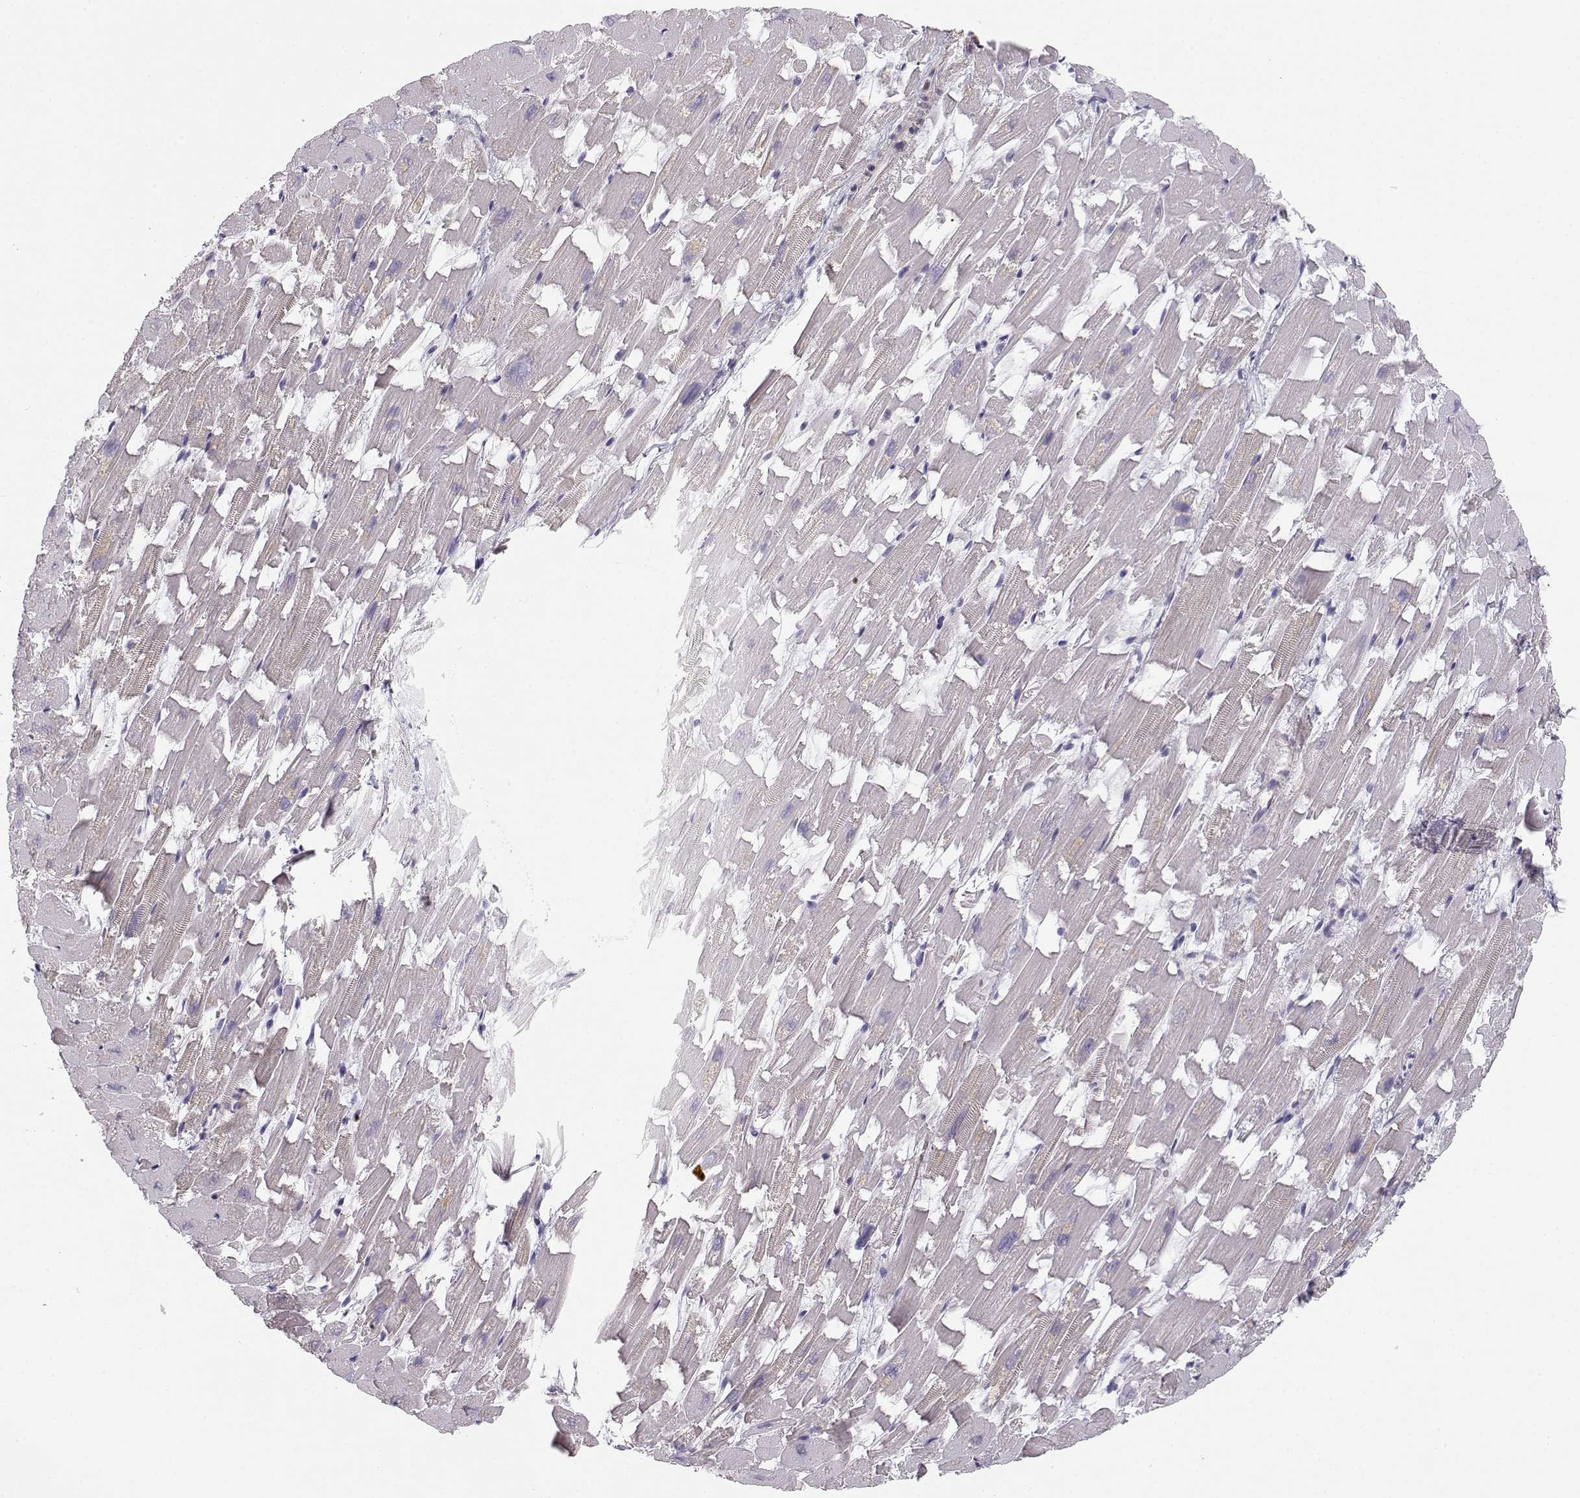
{"staining": {"intensity": "negative", "quantity": "none", "location": "none"}, "tissue": "heart muscle", "cell_type": "Cardiomyocytes", "image_type": "normal", "snomed": [{"axis": "morphology", "description": "Normal tissue, NOS"}, {"axis": "topography", "description": "Heart"}], "caption": "Immunohistochemistry histopathology image of unremarkable heart muscle stained for a protein (brown), which demonstrates no expression in cardiomyocytes. (Immunohistochemistry (ihc), brightfield microscopy, high magnification).", "gene": "DAPL1", "patient": {"sex": "female", "age": 64}}